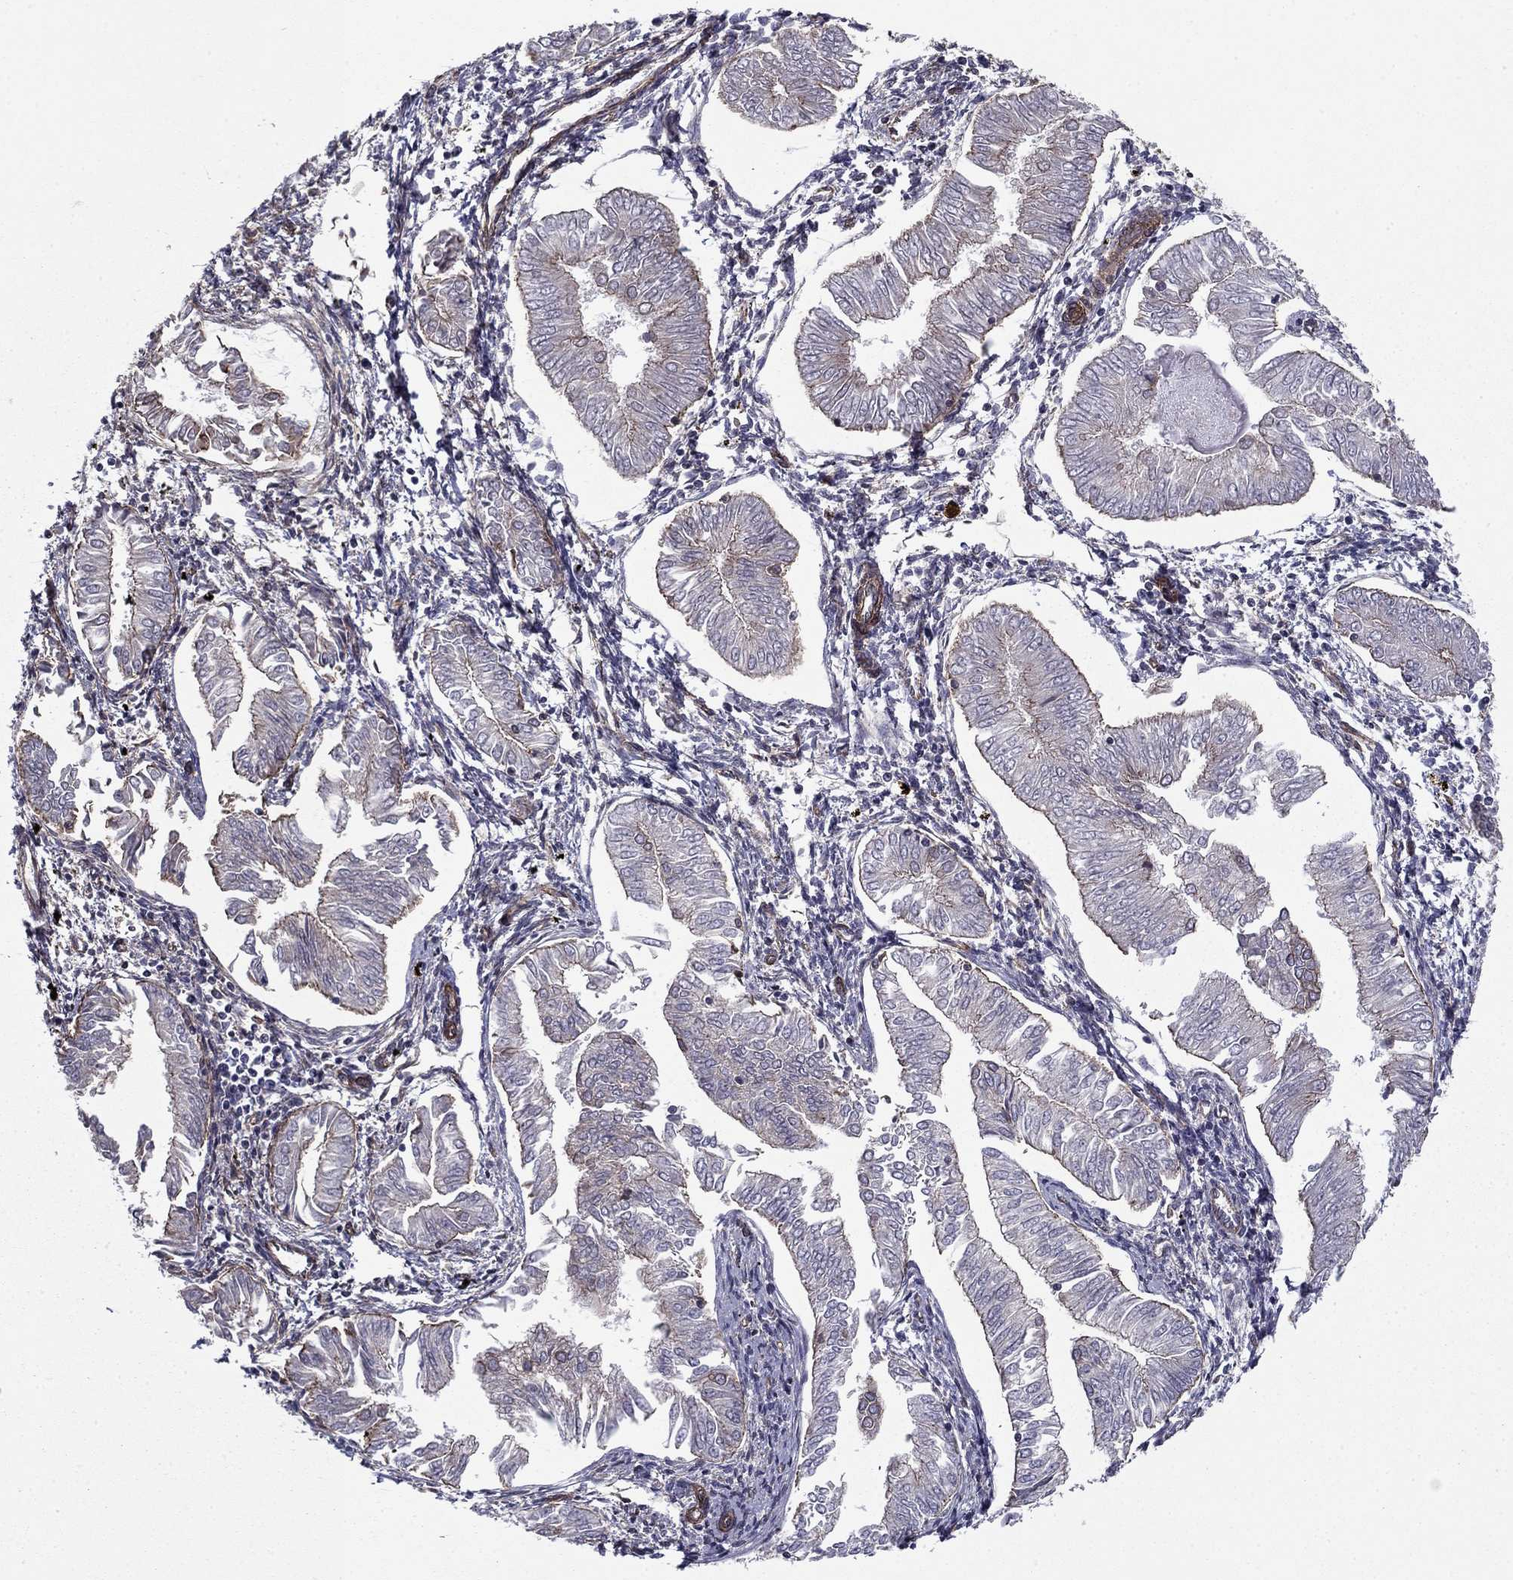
{"staining": {"intensity": "moderate", "quantity": "<25%", "location": "cytoplasmic/membranous"}, "tissue": "endometrial cancer", "cell_type": "Tumor cells", "image_type": "cancer", "snomed": [{"axis": "morphology", "description": "Adenocarcinoma, NOS"}, {"axis": "topography", "description": "Endometrium"}], "caption": "This is a photomicrograph of immunohistochemistry (IHC) staining of endometrial adenocarcinoma, which shows moderate positivity in the cytoplasmic/membranous of tumor cells.", "gene": "SHMT1", "patient": {"sex": "female", "age": 53}}